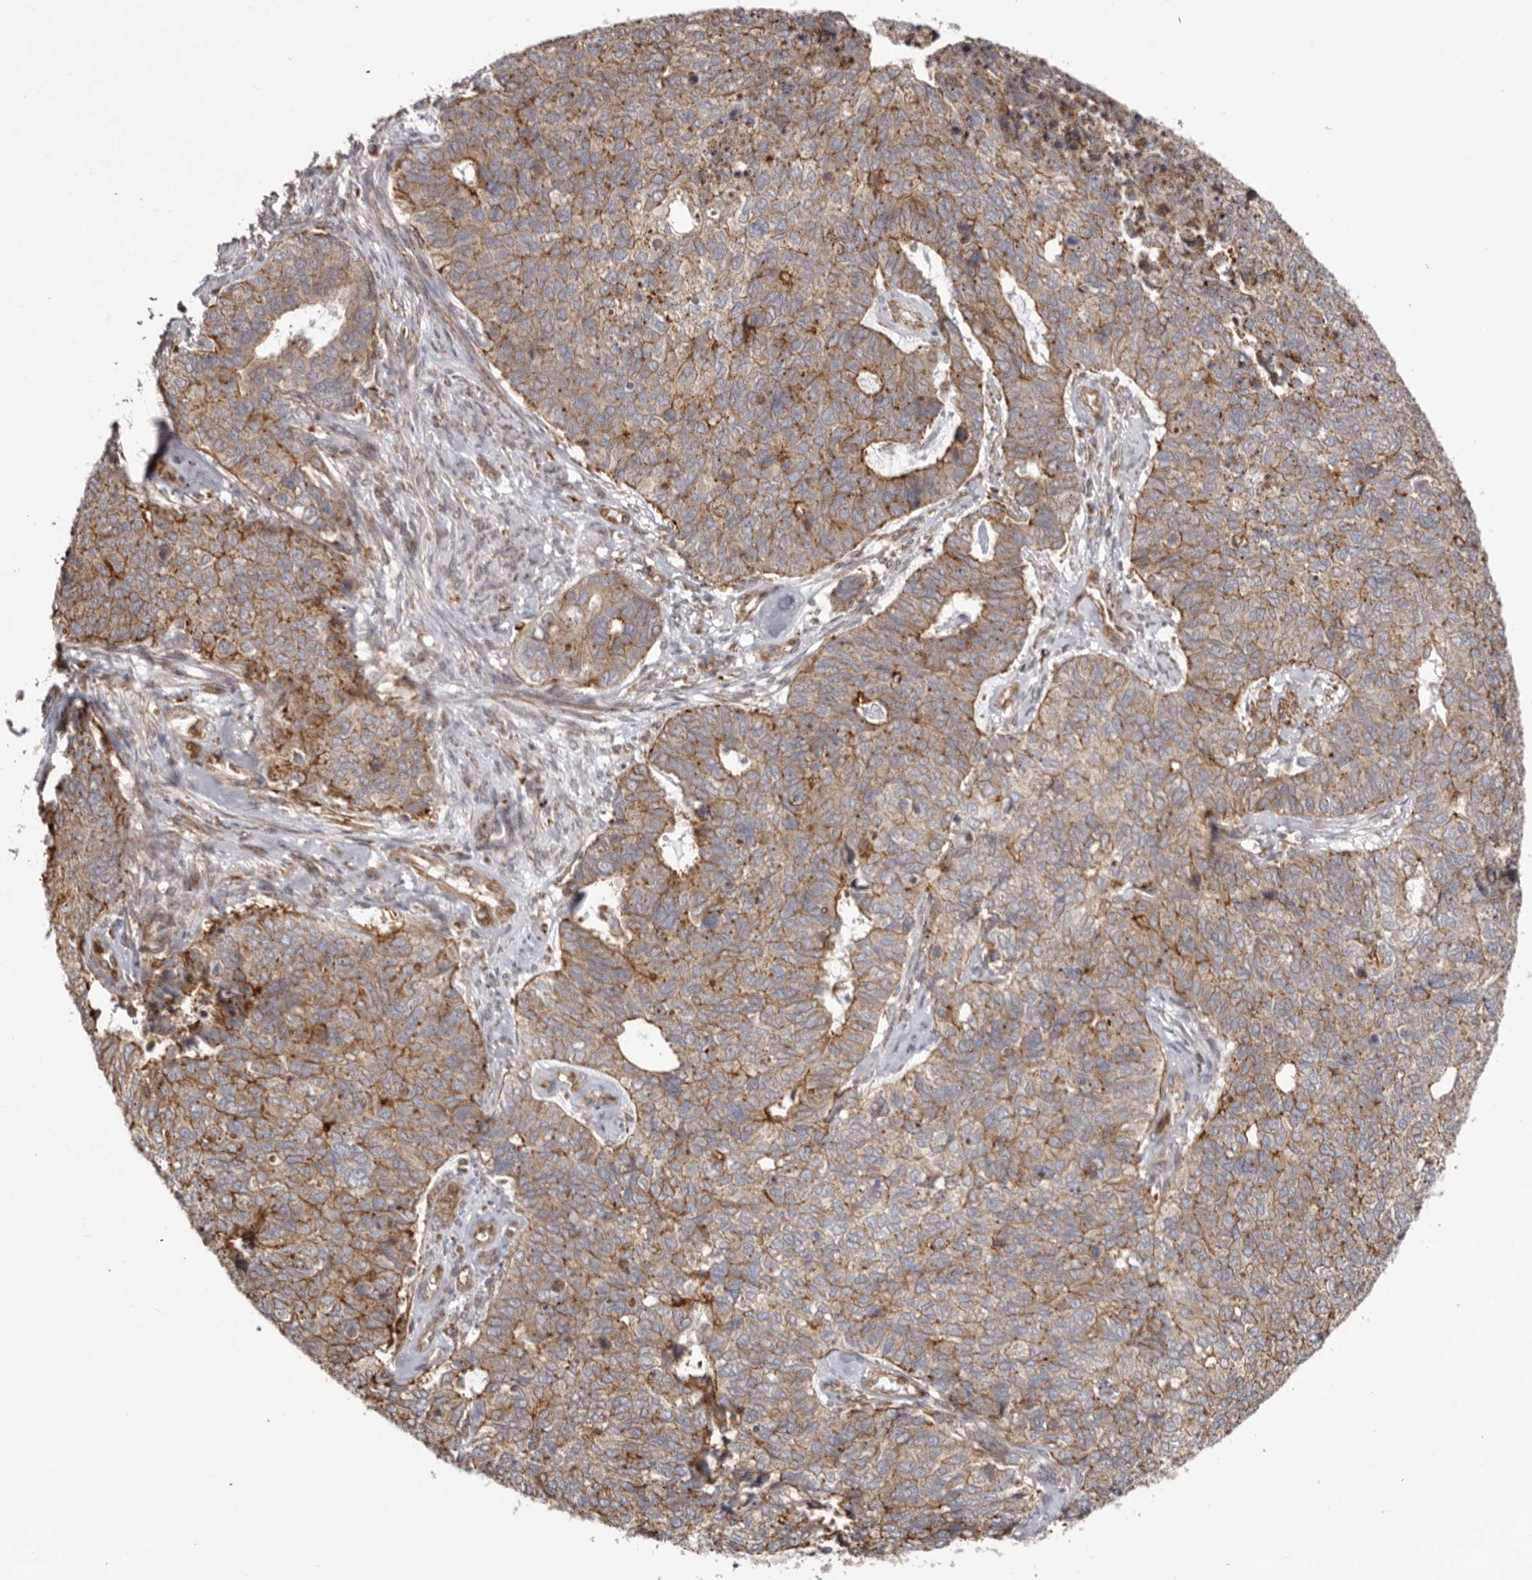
{"staining": {"intensity": "weak", "quantity": ">75%", "location": "cytoplasmic/membranous"}, "tissue": "cervical cancer", "cell_type": "Tumor cells", "image_type": "cancer", "snomed": [{"axis": "morphology", "description": "Squamous cell carcinoma, NOS"}, {"axis": "topography", "description": "Cervix"}], "caption": "DAB immunohistochemical staining of cervical squamous cell carcinoma reveals weak cytoplasmic/membranous protein positivity in approximately >75% of tumor cells. The protein of interest is shown in brown color, while the nuclei are stained blue.", "gene": "NUP43", "patient": {"sex": "female", "age": 63}}